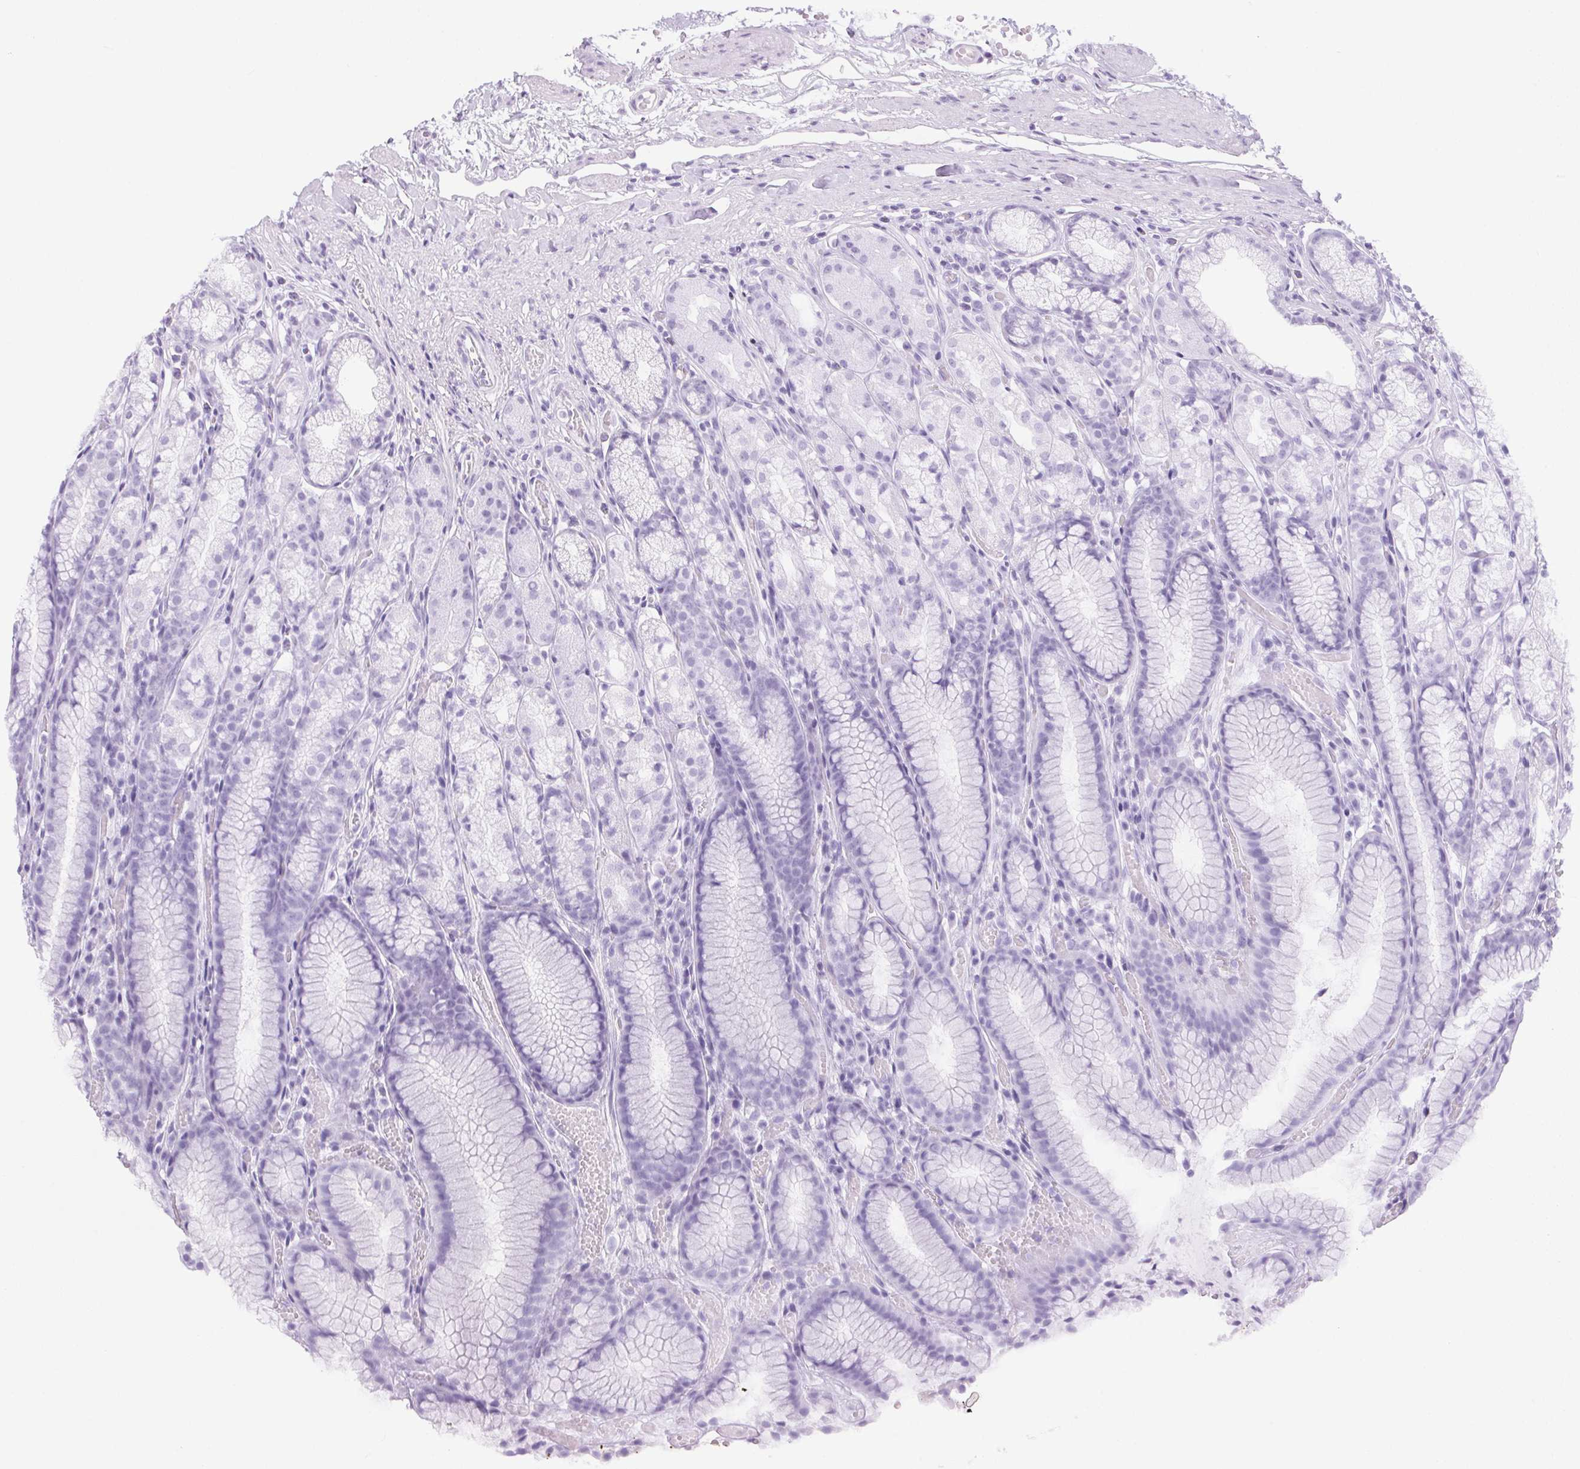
{"staining": {"intensity": "negative", "quantity": "none", "location": "none"}, "tissue": "stomach", "cell_type": "Glandular cells", "image_type": "normal", "snomed": [{"axis": "morphology", "description": "Normal tissue, NOS"}, {"axis": "topography", "description": "Stomach"}], "caption": "High power microscopy photomicrograph of an immunohistochemistry histopathology image of normal stomach, revealing no significant staining in glandular cells. Brightfield microscopy of immunohistochemistry stained with DAB (3,3'-diaminobenzidine) (brown) and hematoxylin (blue), captured at high magnification.", "gene": "TMEM175", "patient": {"sex": "male", "age": 70}}